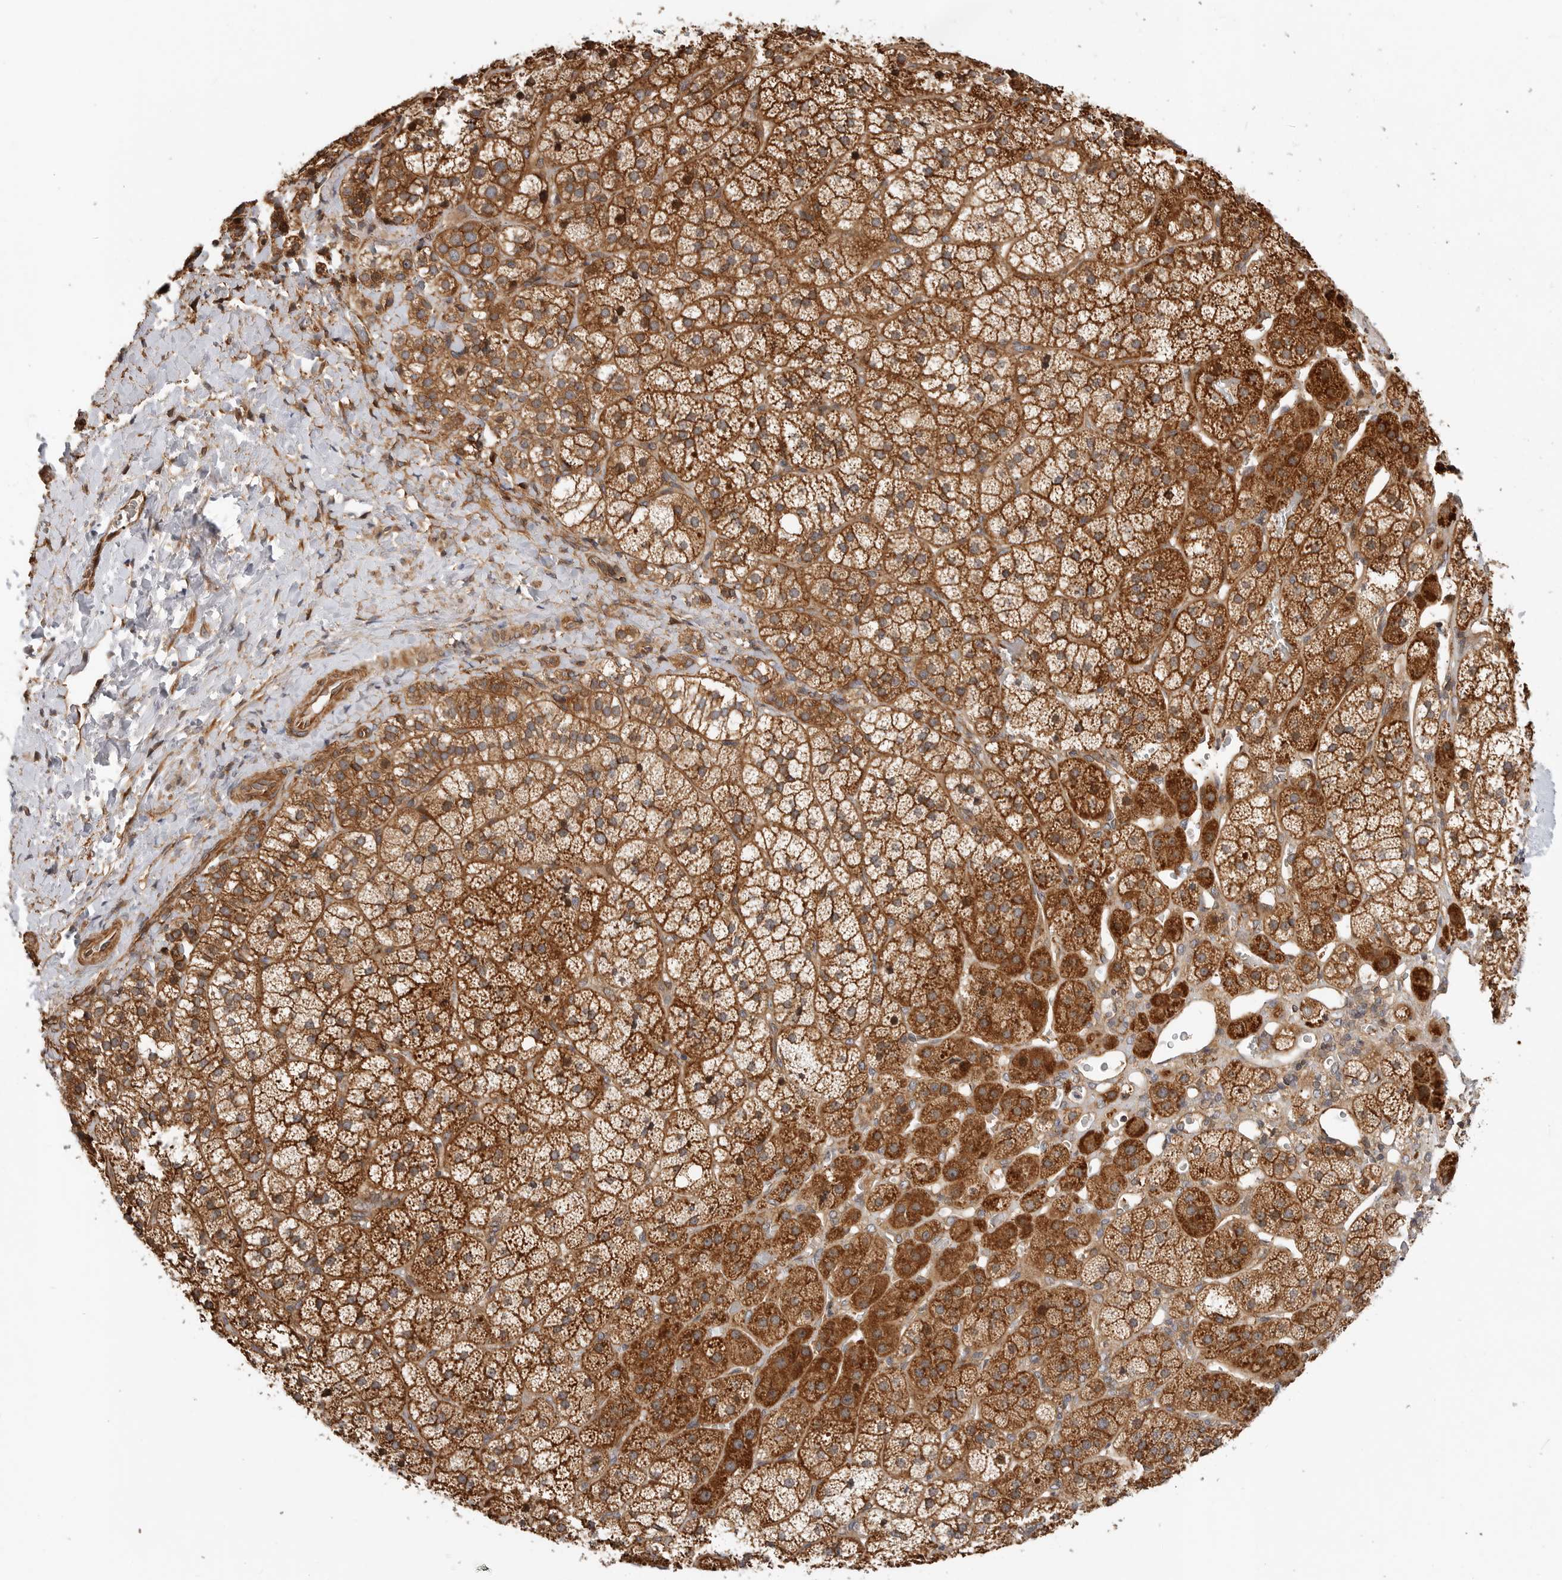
{"staining": {"intensity": "strong", "quantity": ">75%", "location": "cytoplasmic/membranous"}, "tissue": "adrenal gland", "cell_type": "Glandular cells", "image_type": "normal", "snomed": [{"axis": "morphology", "description": "Normal tissue, NOS"}, {"axis": "topography", "description": "Adrenal gland"}], "caption": "Immunohistochemical staining of normal human adrenal gland exhibits >75% levels of strong cytoplasmic/membranous protein staining in about >75% of glandular cells. Ihc stains the protein of interest in brown and the nuclei are stained blue.", "gene": "GPATCH2", "patient": {"sex": "female", "age": 44}}